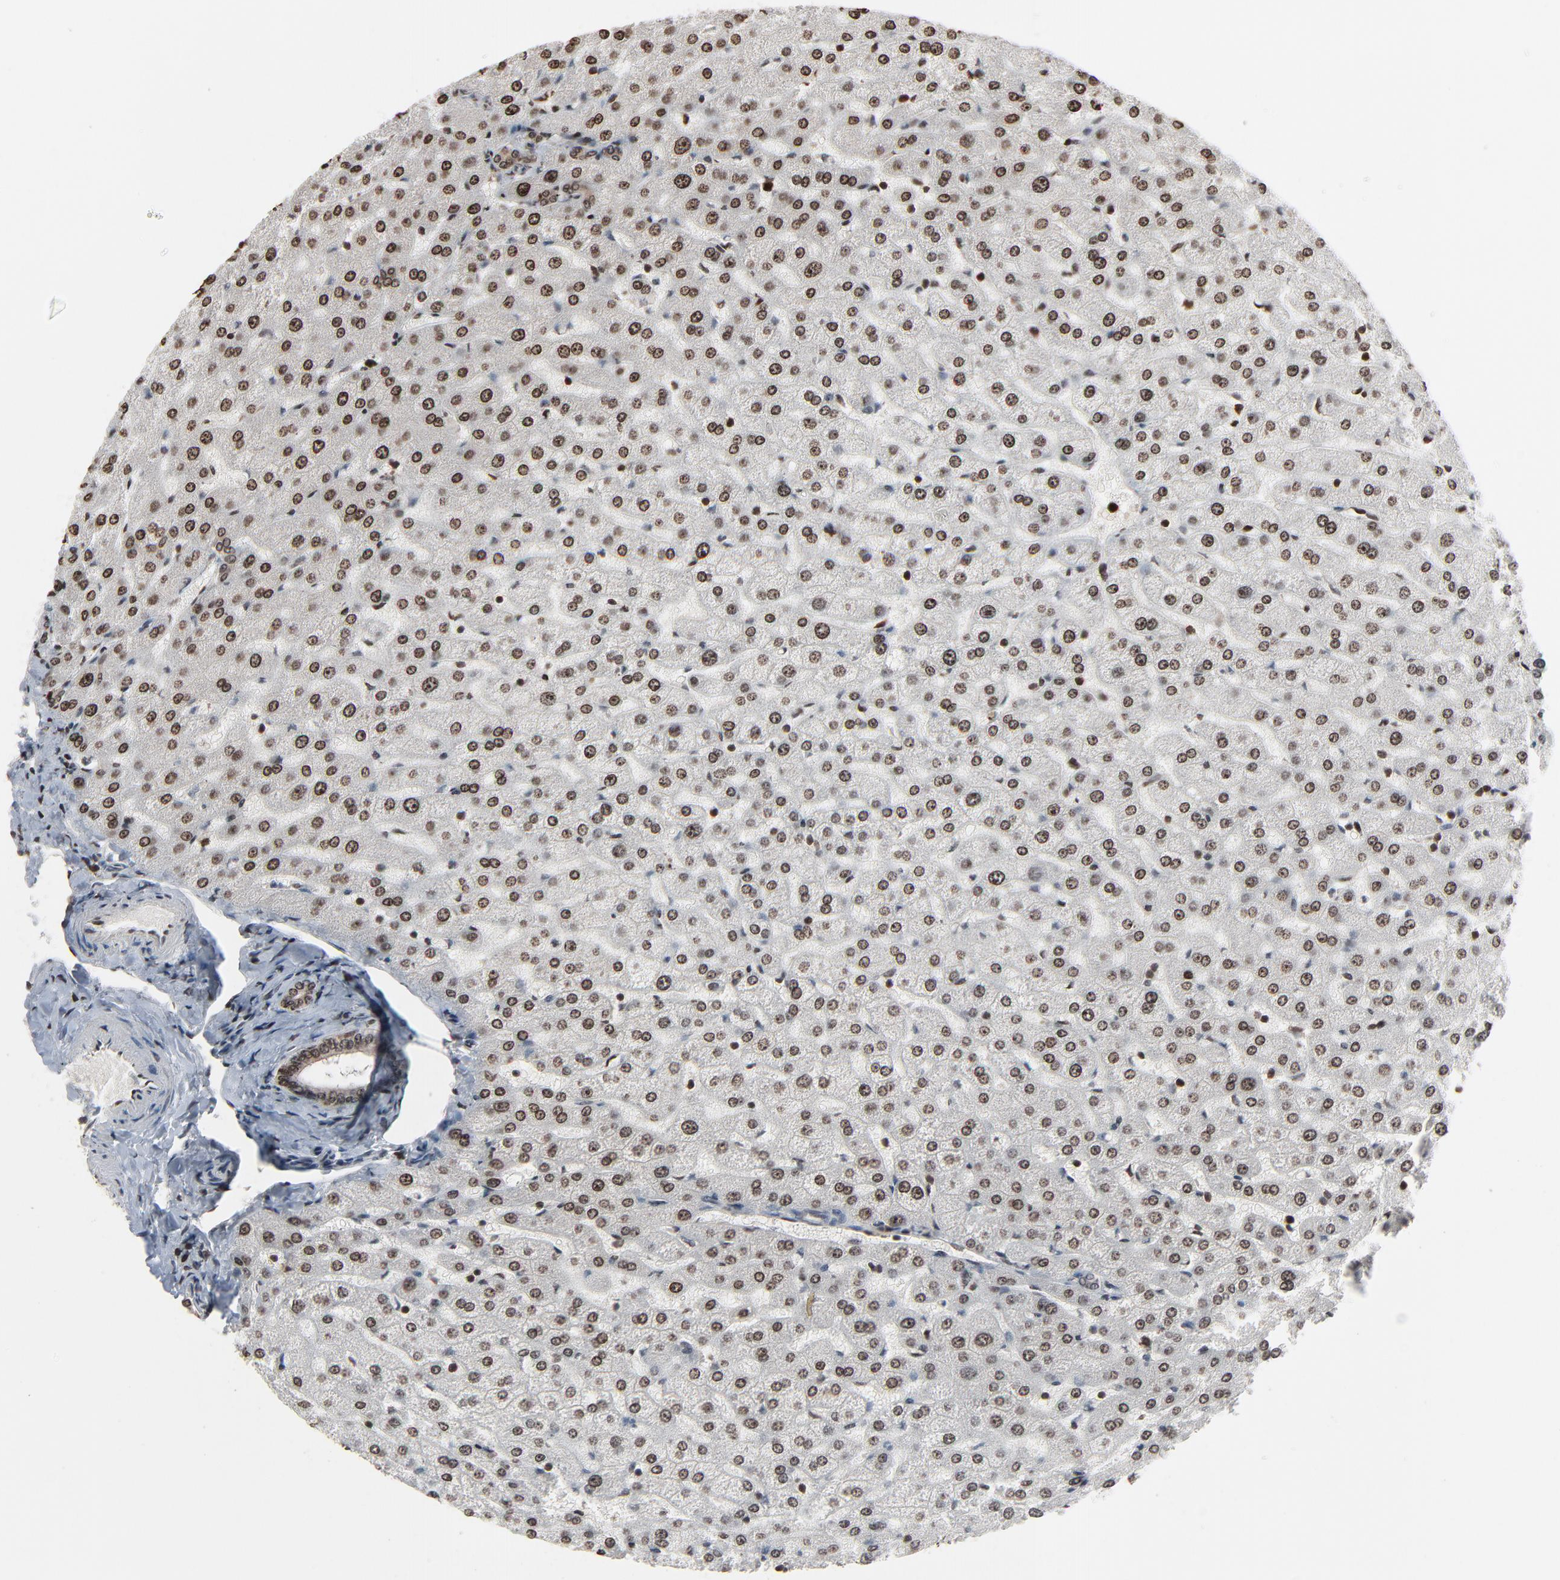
{"staining": {"intensity": "strong", "quantity": ">75%", "location": "nuclear"}, "tissue": "liver", "cell_type": "Cholangiocytes", "image_type": "normal", "snomed": [{"axis": "morphology", "description": "Normal tissue, NOS"}, {"axis": "morphology", "description": "Fibrosis, NOS"}, {"axis": "topography", "description": "Liver"}], "caption": "A brown stain shows strong nuclear positivity of a protein in cholangiocytes of benign liver. (Brightfield microscopy of DAB IHC at high magnification).", "gene": "RPS6KA3", "patient": {"sex": "female", "age": 29}}